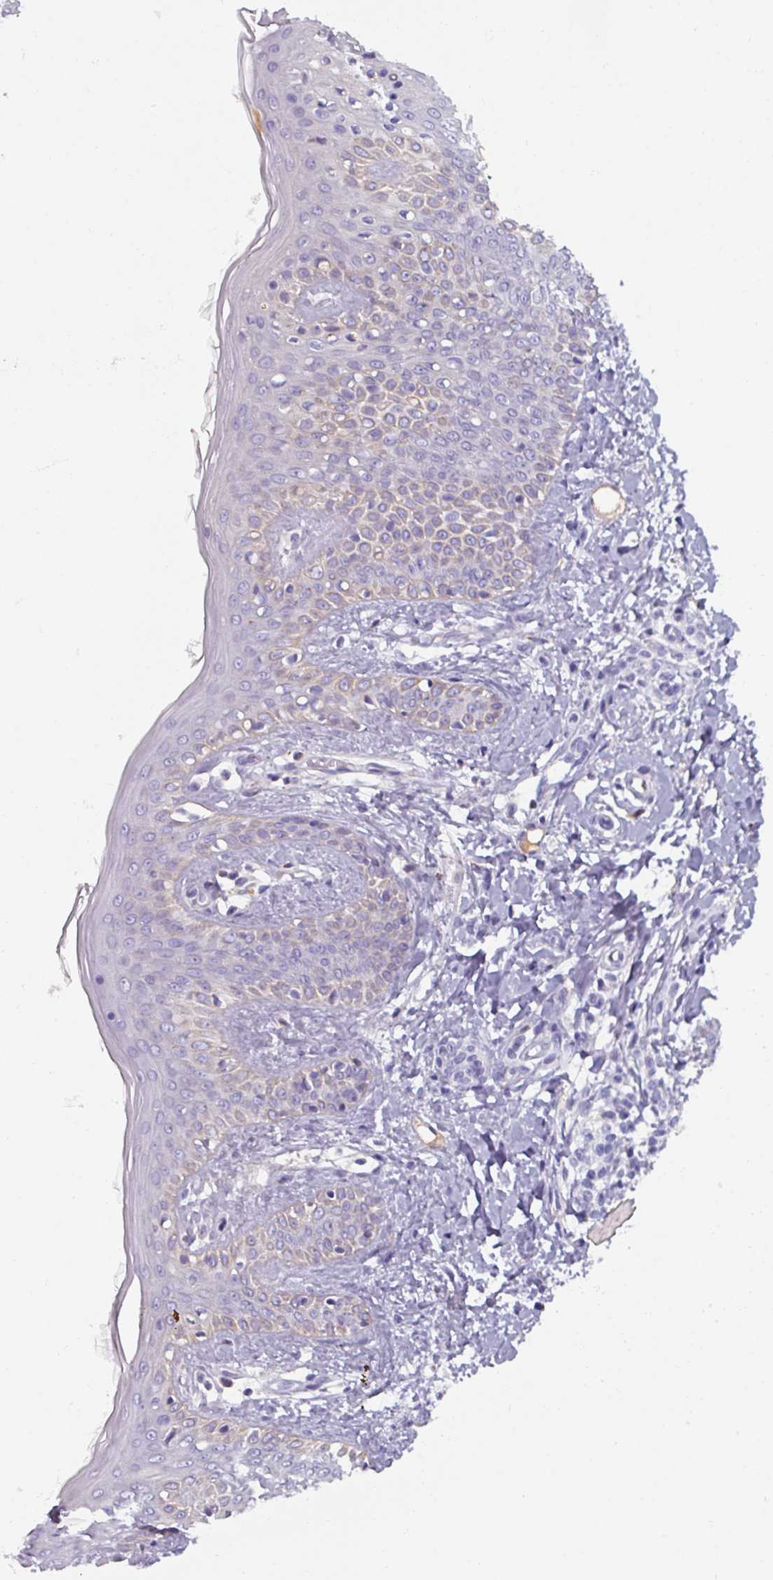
{"staining": {"intensity": "negative", "quantity": "none", "location": "none"}, "tissue": "skin", "cell_type": "Fibroblasts", "image_type": "normal", "snomed": [{"axis": "morphology", "description": "Normal tissue, NOS"}, {"axis": "topography", "description": "Skin"}], "caption": "High power microscopy photomicrograph of an IHC photomicrograph of benign skin, revealing no significant positivity in fibroblasts.", "gene": "SPESP1", "patient": {"sex": "male", "age": 16}}